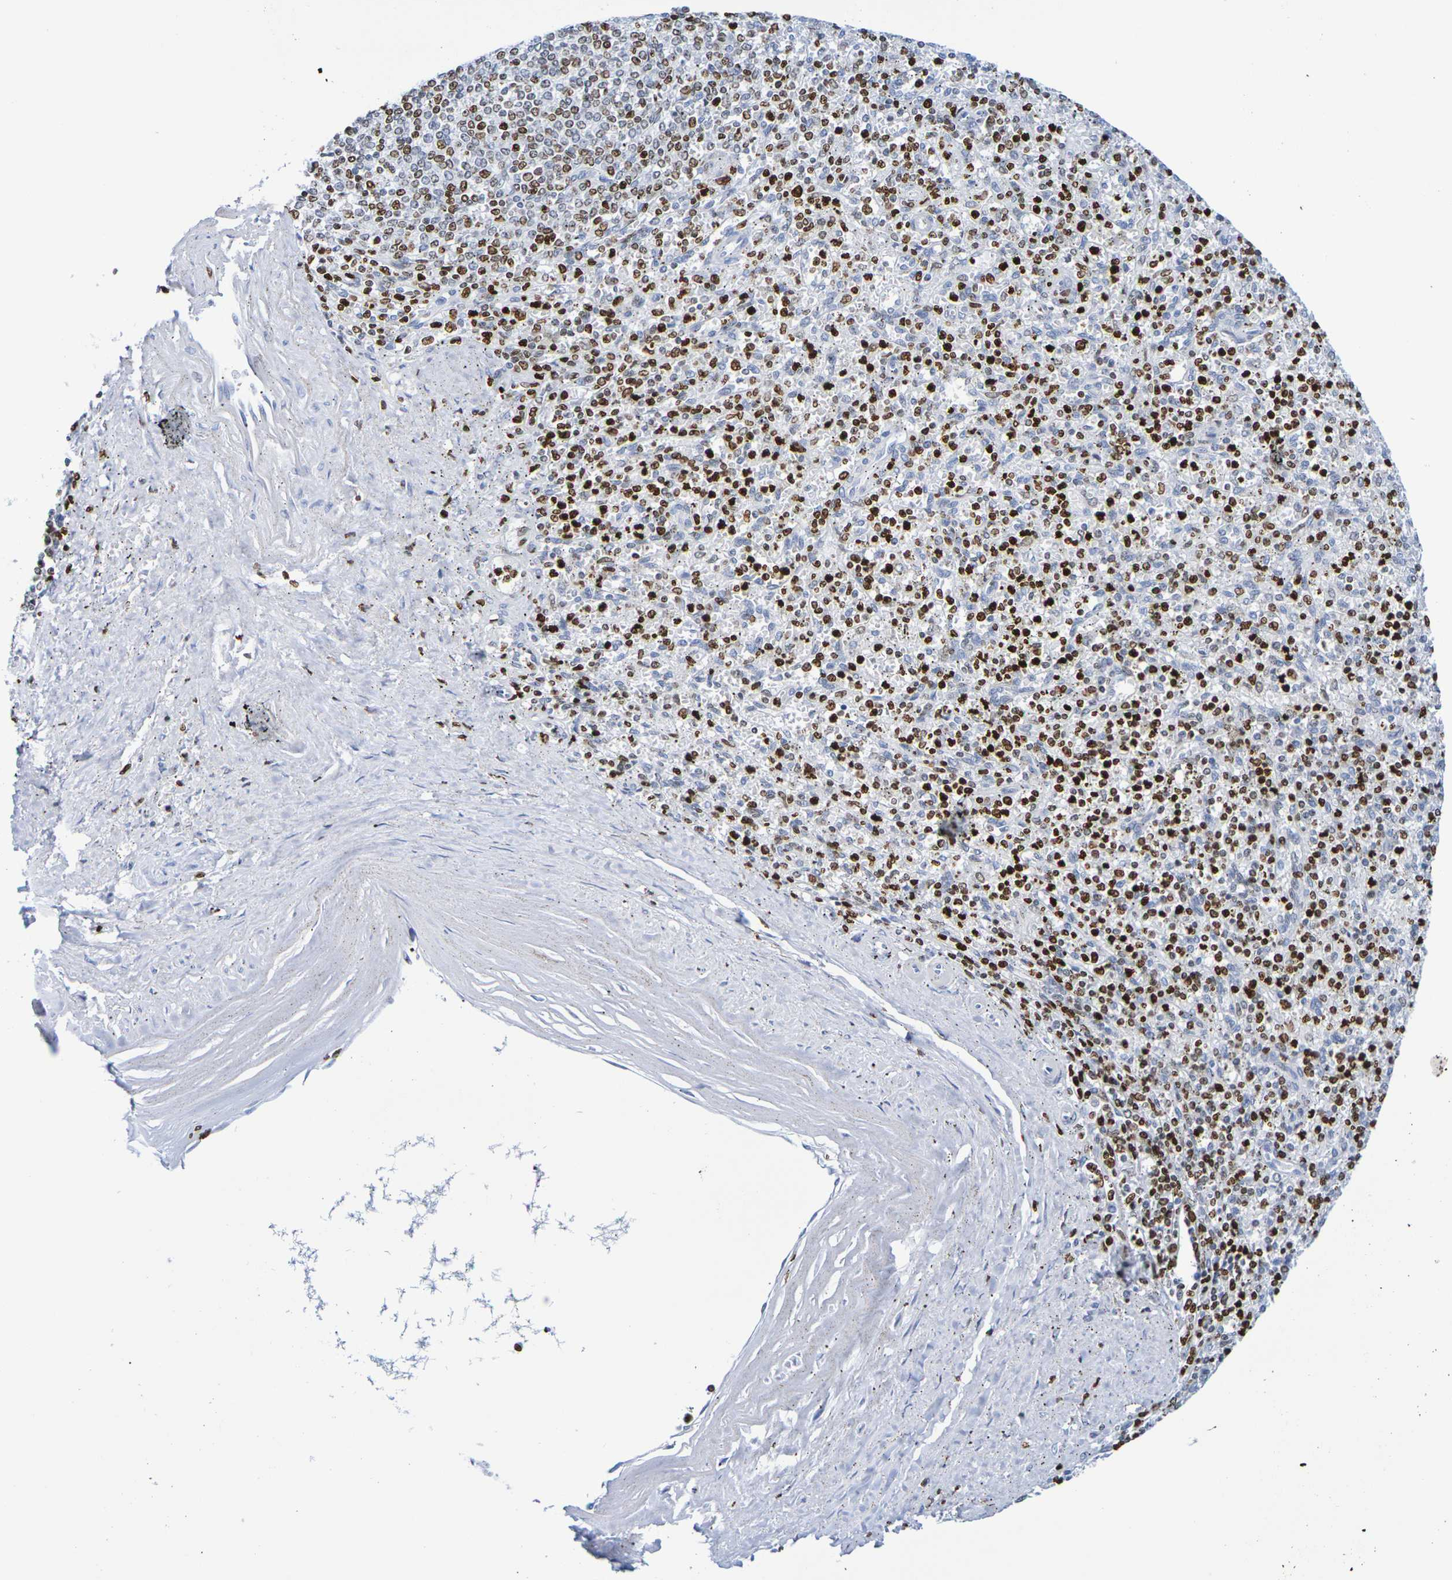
{"staining": {"intensity": "strong", "quantity": "25%-75%", "location": "nuclear"}, "tissue": "spleen", "cell_type": "Cells in red pulp", "image_type": "normal", "snomed": [{"axis": "morphology", "description": "Normal tissue, NOS"}, {"axis": "topography", "description": "Spleen"}], "caption": "Immunohistochemical staining of normal human spleen exhibits strong nuclear protein expression in approximately 25%-75% of cells in red pulp. Nuclei are stained in blue.", "gene": "H1", "patient": {"sex": "male", "age": 72}}